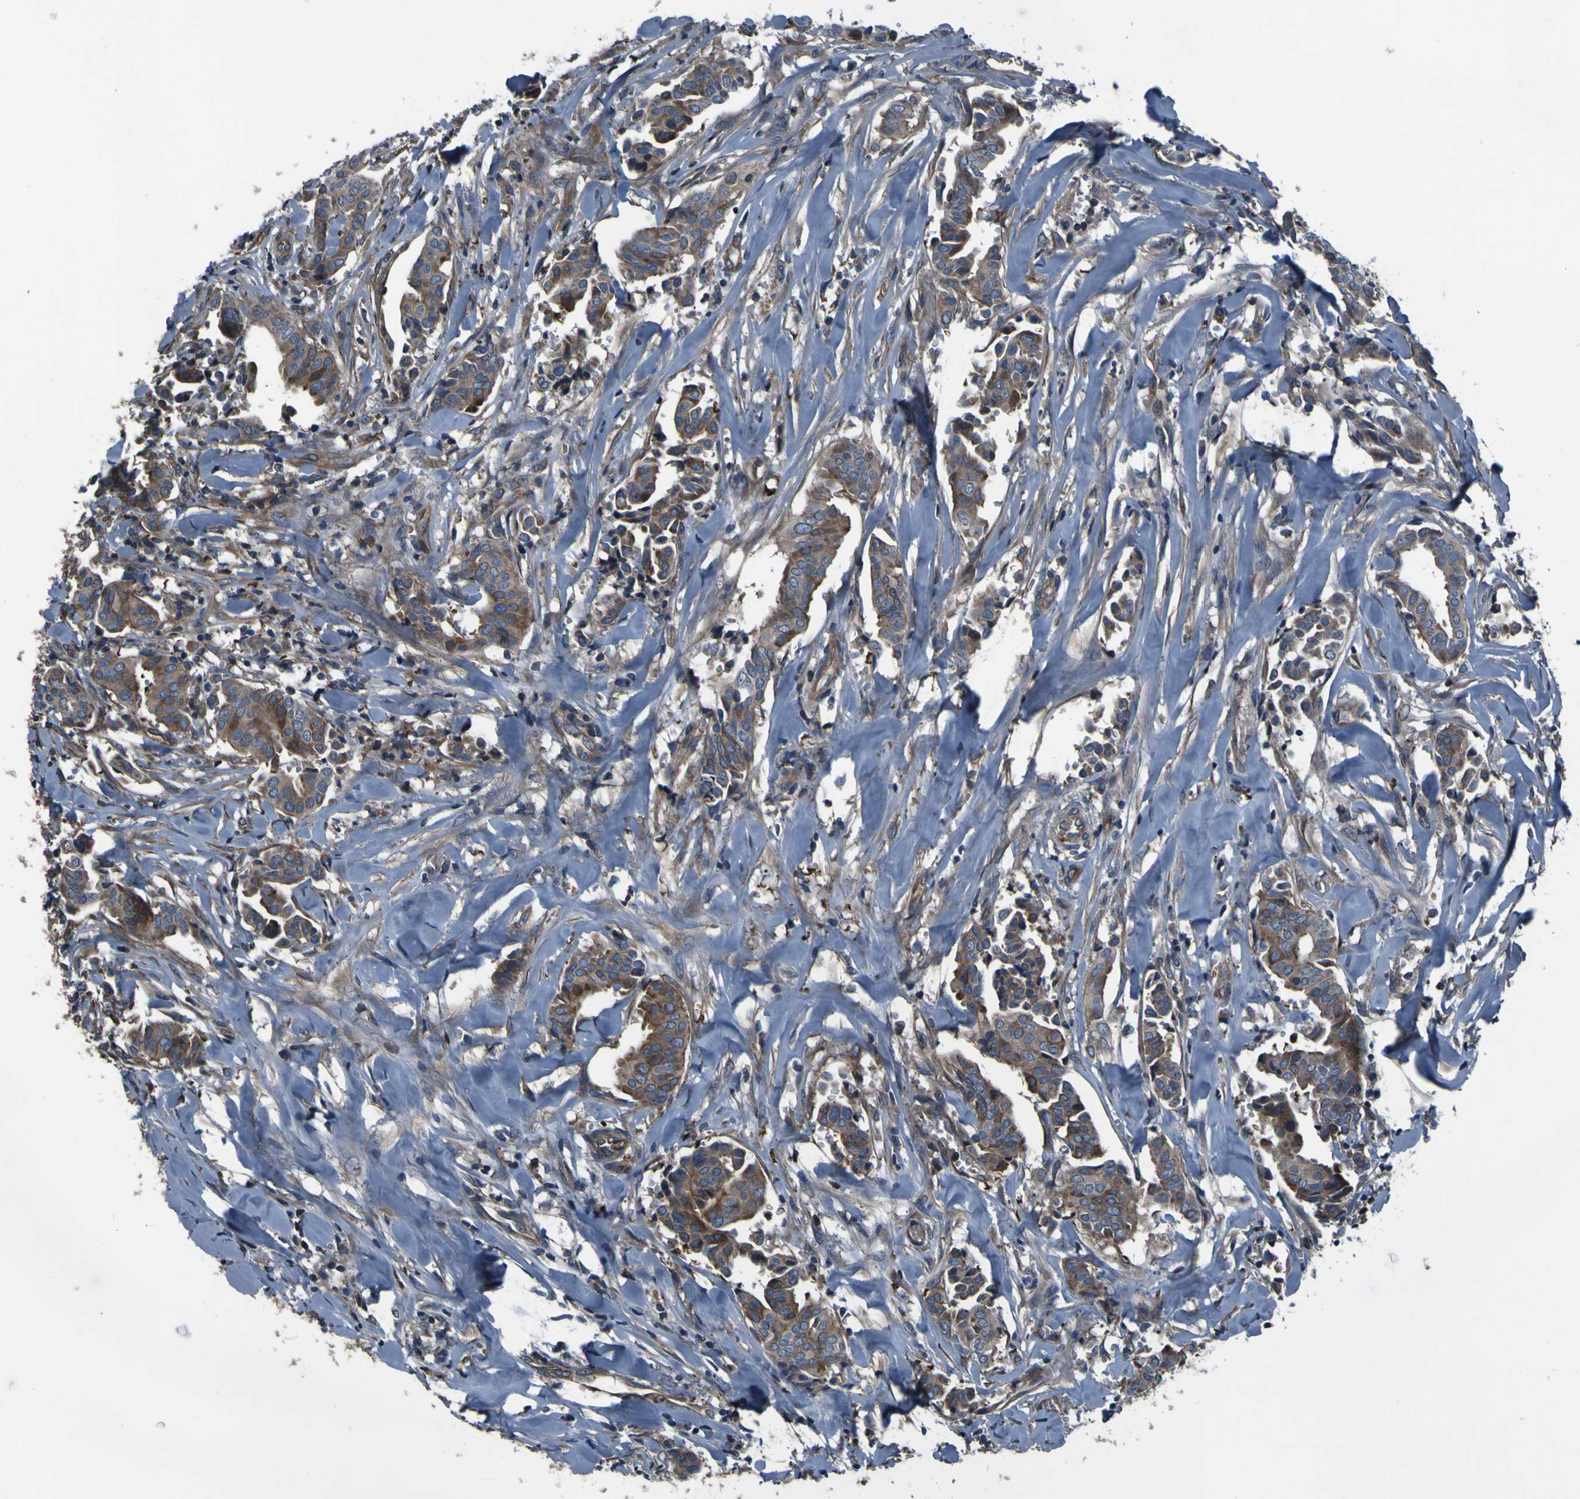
{"staining": {"intensity": "moderate", "quantity": ">75%", "location": "cytoplasmic/membranous"}, "tissue": "head and neck cancer", "cell_type": "Tumor cells", "image_type": "cancer", "snomed": [{"axis": "morphology", "description": "Adenocarcinoma, NOS"}, {"axis": "topography", "description": "Salivary gland"}, {"axis": "topography", "description": "Head-Neck"}], "caption": "Immunohistochemical staining of head and neck cancer demonstrates medium levels of moderate cytoplasmic/membranous protein staining in about >75% of tumor cells.", "gene": "GRAMD1A", "patient": {"sex": "female", "age": 59}}